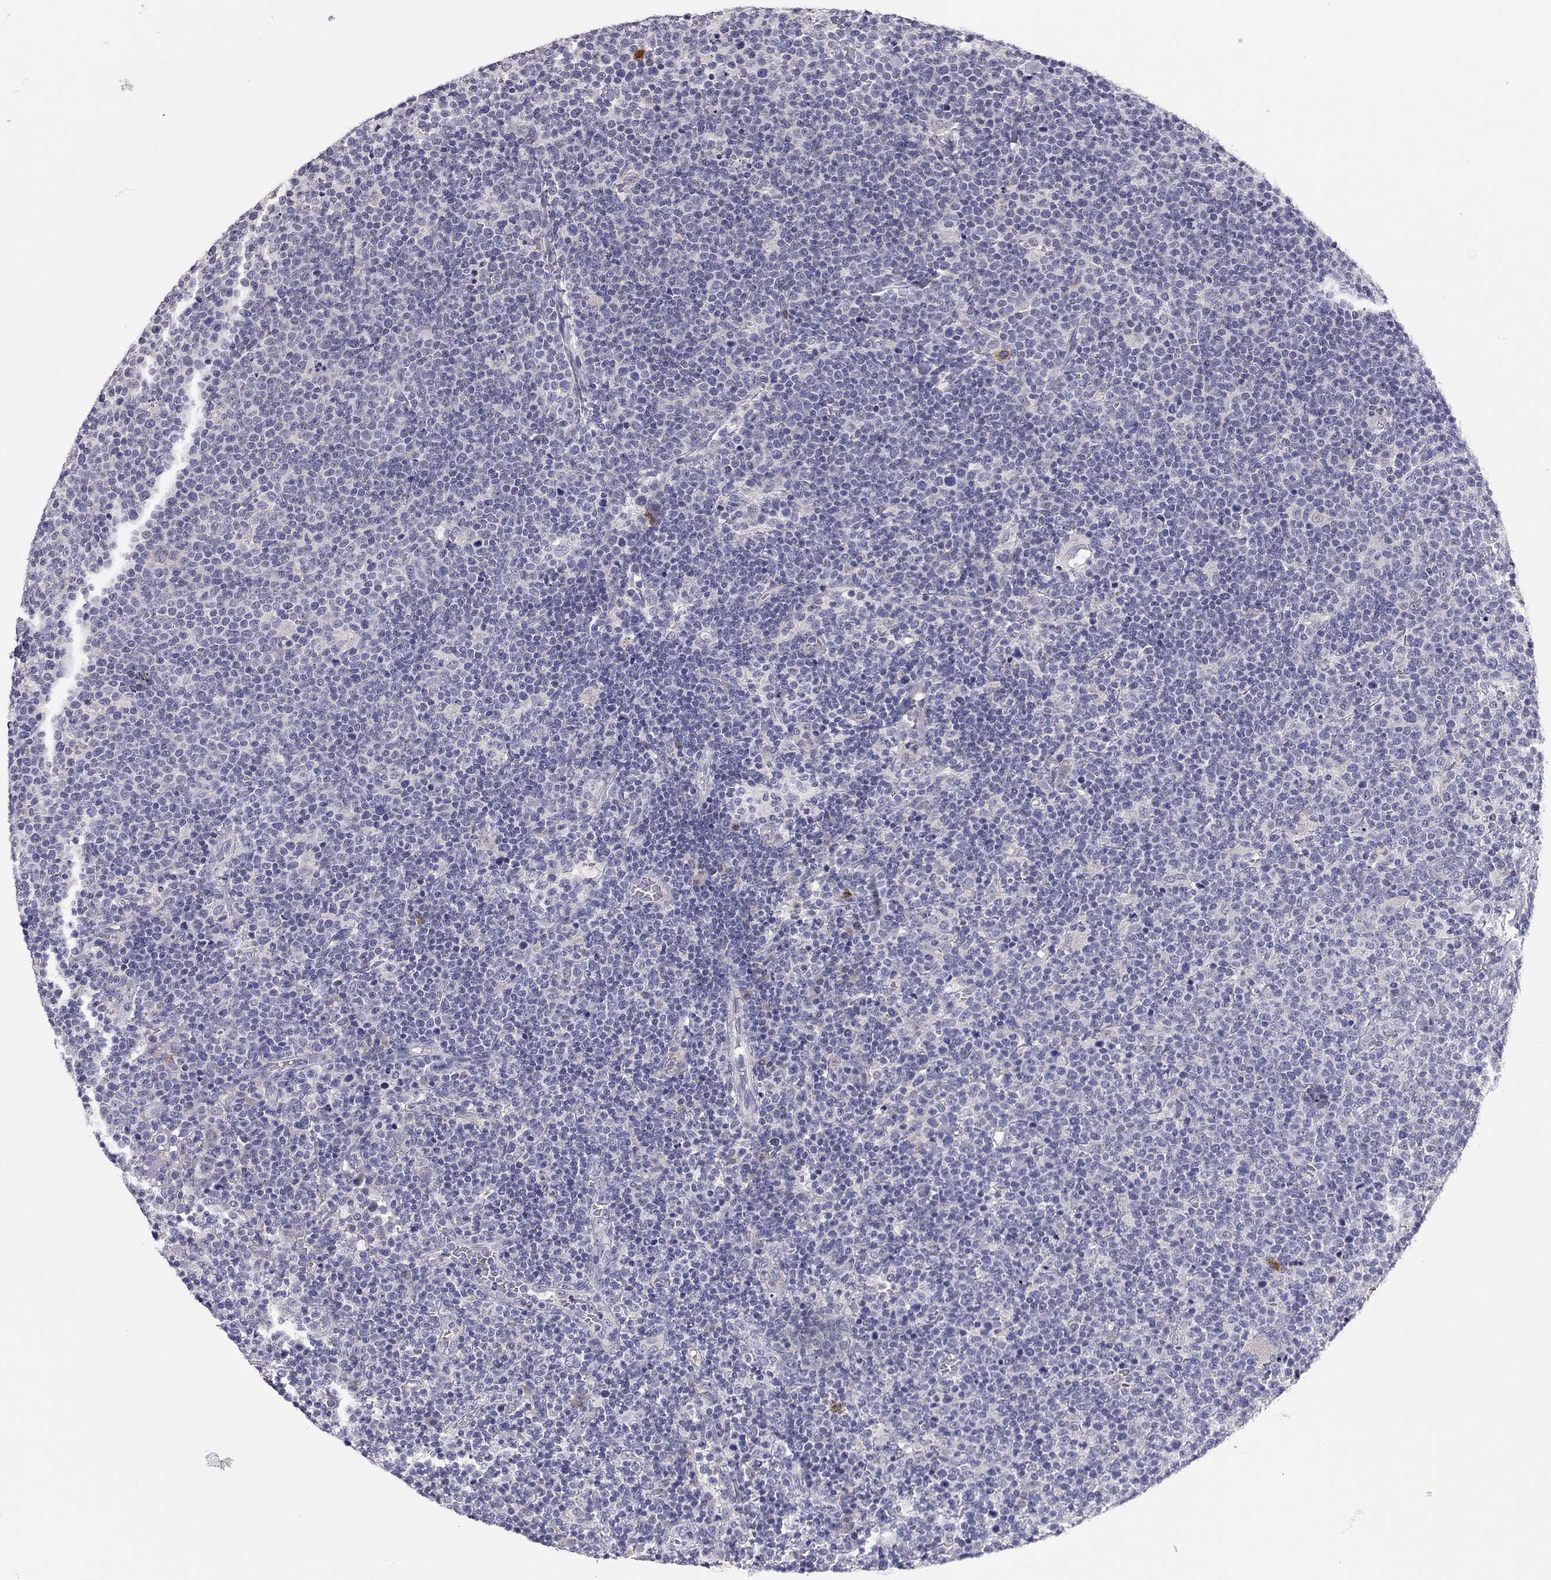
{"staining": {"intensity": "negative", "quantity": "none", "location": "none"}, "tissue": "lymphoma", "cell_type": "Tumor cells", "image_type": "cancer", "snomed": [{"axis": "morphology", "description": "Malignant lymphoma, non-Hodgkin's type, High grade"}, {"axis": "topography", "description": "Lymph node"}], "caption": "A high-resolution micrograph shows immunohistochemistry (IHC) staining of lymphoma, which exhibits no significant expression in tumor cells. Nuclei are stained in blue.", "gene": "SCARB1", "patient": {"sex": "male", "age": 61}}